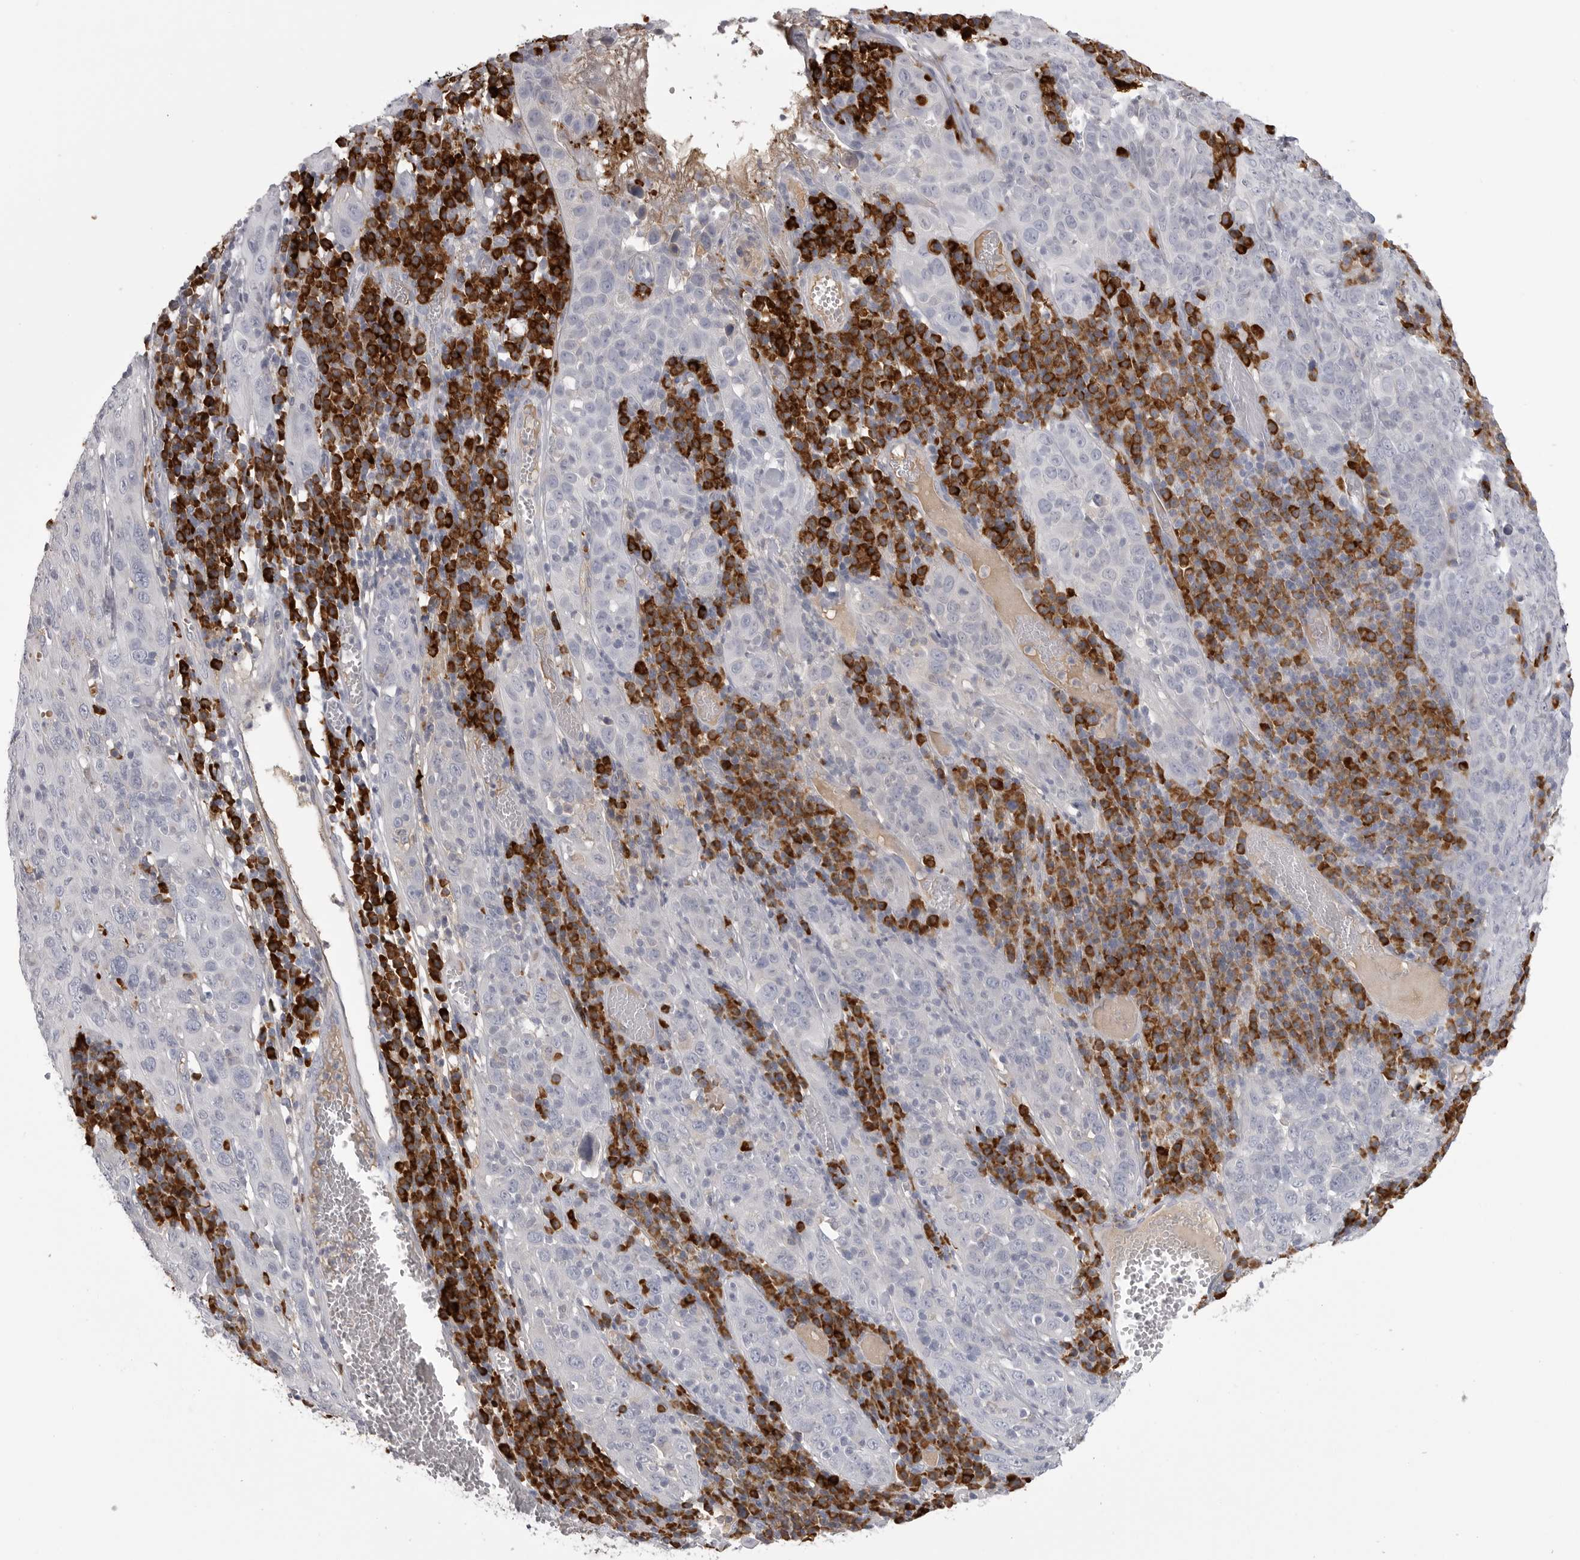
{"staining": {"intensity": "negative", "quantity": "none", "location": "none"}, "tissue": "cervical cancer", "cell_type": "Tumor cells", "image_type": "cancer", "snomed": [{"axis": "morphology", "description": "Squamous cell carcinoma, NOS"}, {"axis": "topography", "description": "Cervix"}], "caption": "DAB (3,3'-diaminobenzidine) immunohistochemical staining of squamous cell carcinoma (cervical) shows no significant positivity in tumor cells.", "gene": "FKBP2", "patient": {"sex": "female", "age": 46}}